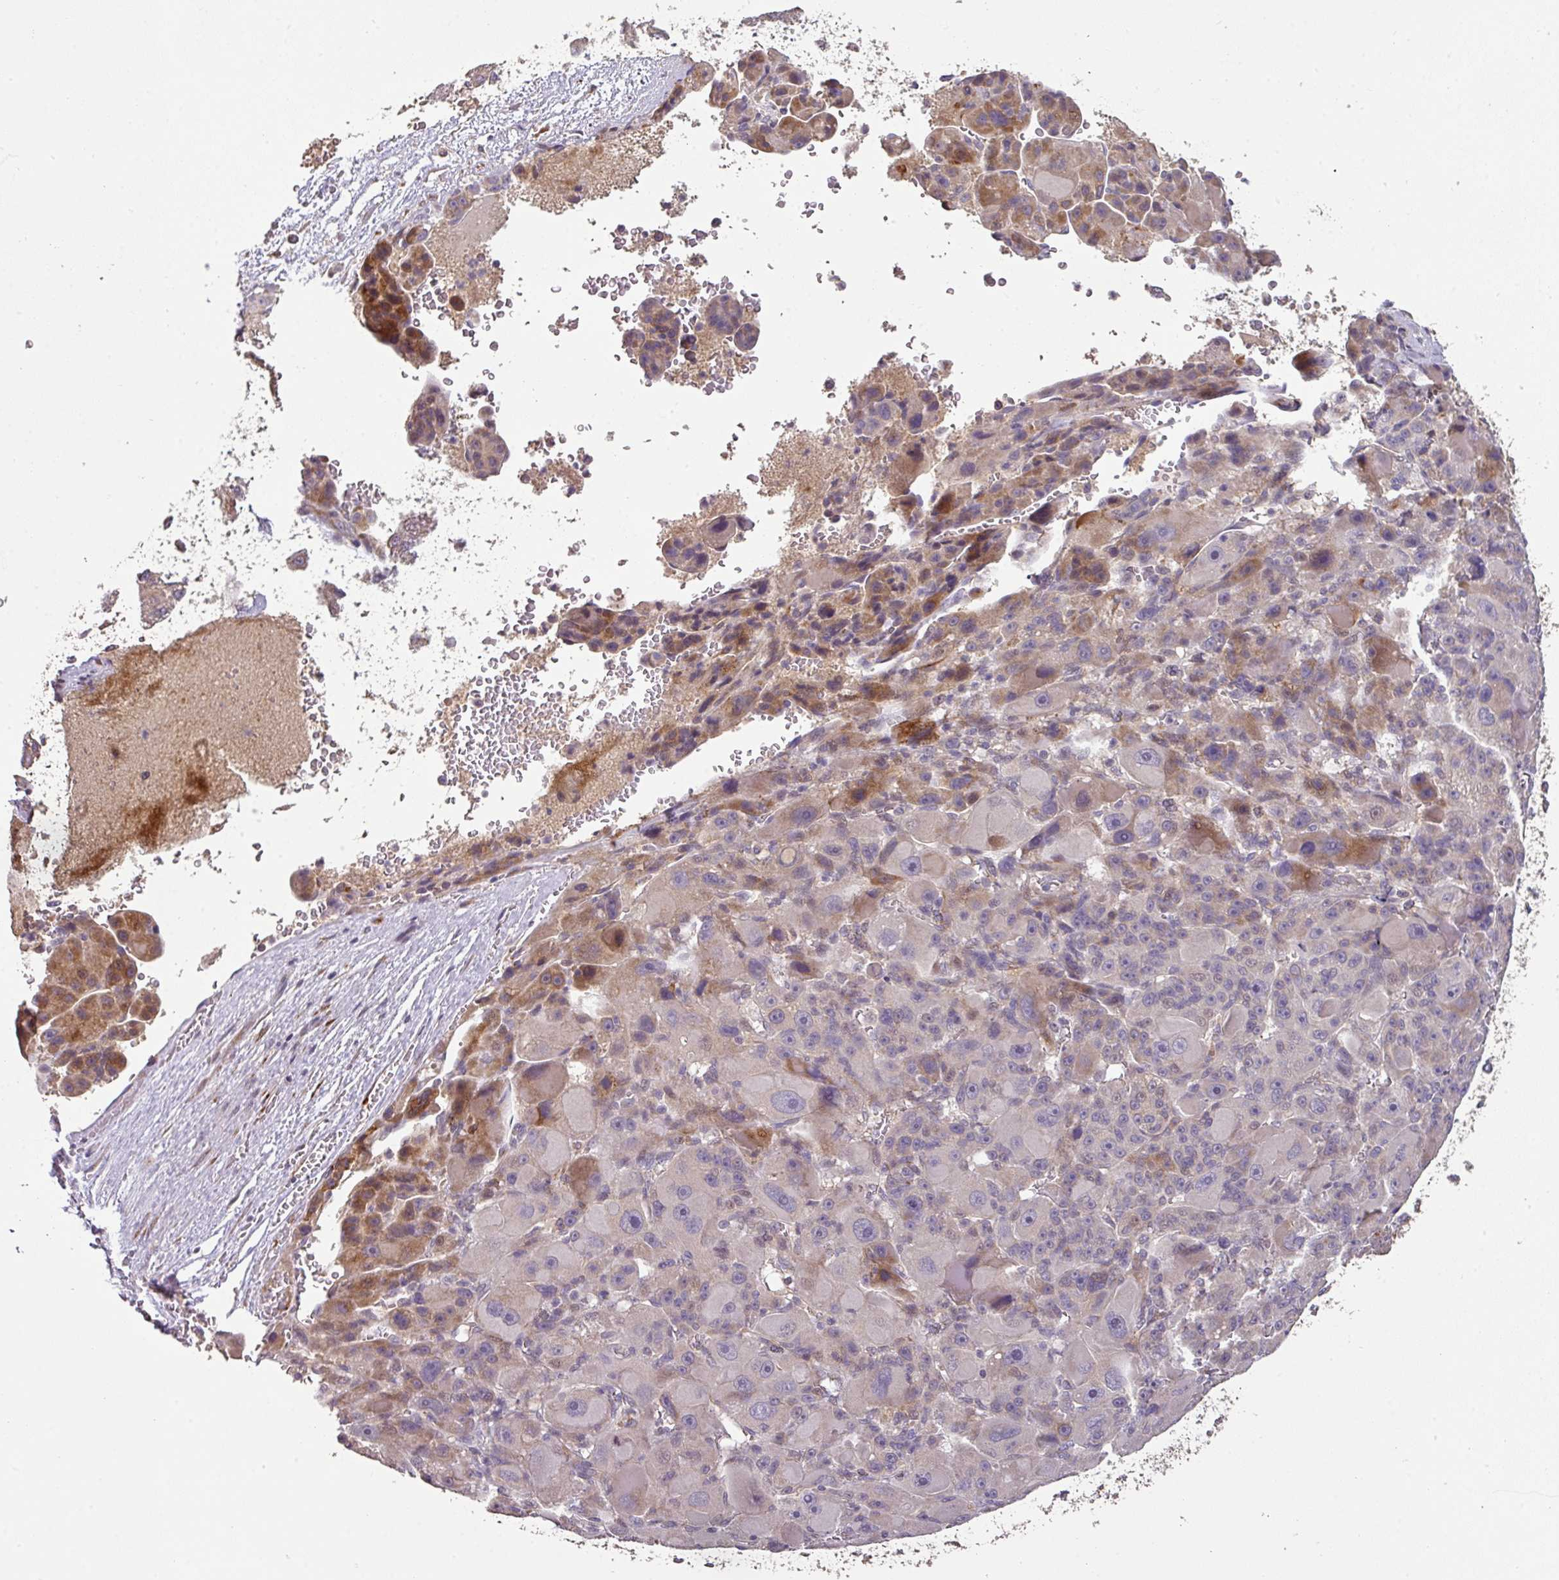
{"staining": {"intensity": "moderate", "quantity": "25%-75%", "location": "cytoplasmic/membranous"}, "tissue": "liver cancer", "cell_type": "Tumor cells", "image_type": "cancer", "snomed": [{"axis": "morphology", "description": "Carcinoma, Hepatocellular, NOS"}, {"axis": "topography", "description": "Liver"}], "caption": "A histopathology image showing moderate cytoplasmic/membranous expression in about 25%-75% of tumor cells in liver cancer (hepatocellular carcinoma), as visualized by brown immunohistochemical staining.", "gene": "SPCS3", "patient": {"sex": "male", "age": 76}}